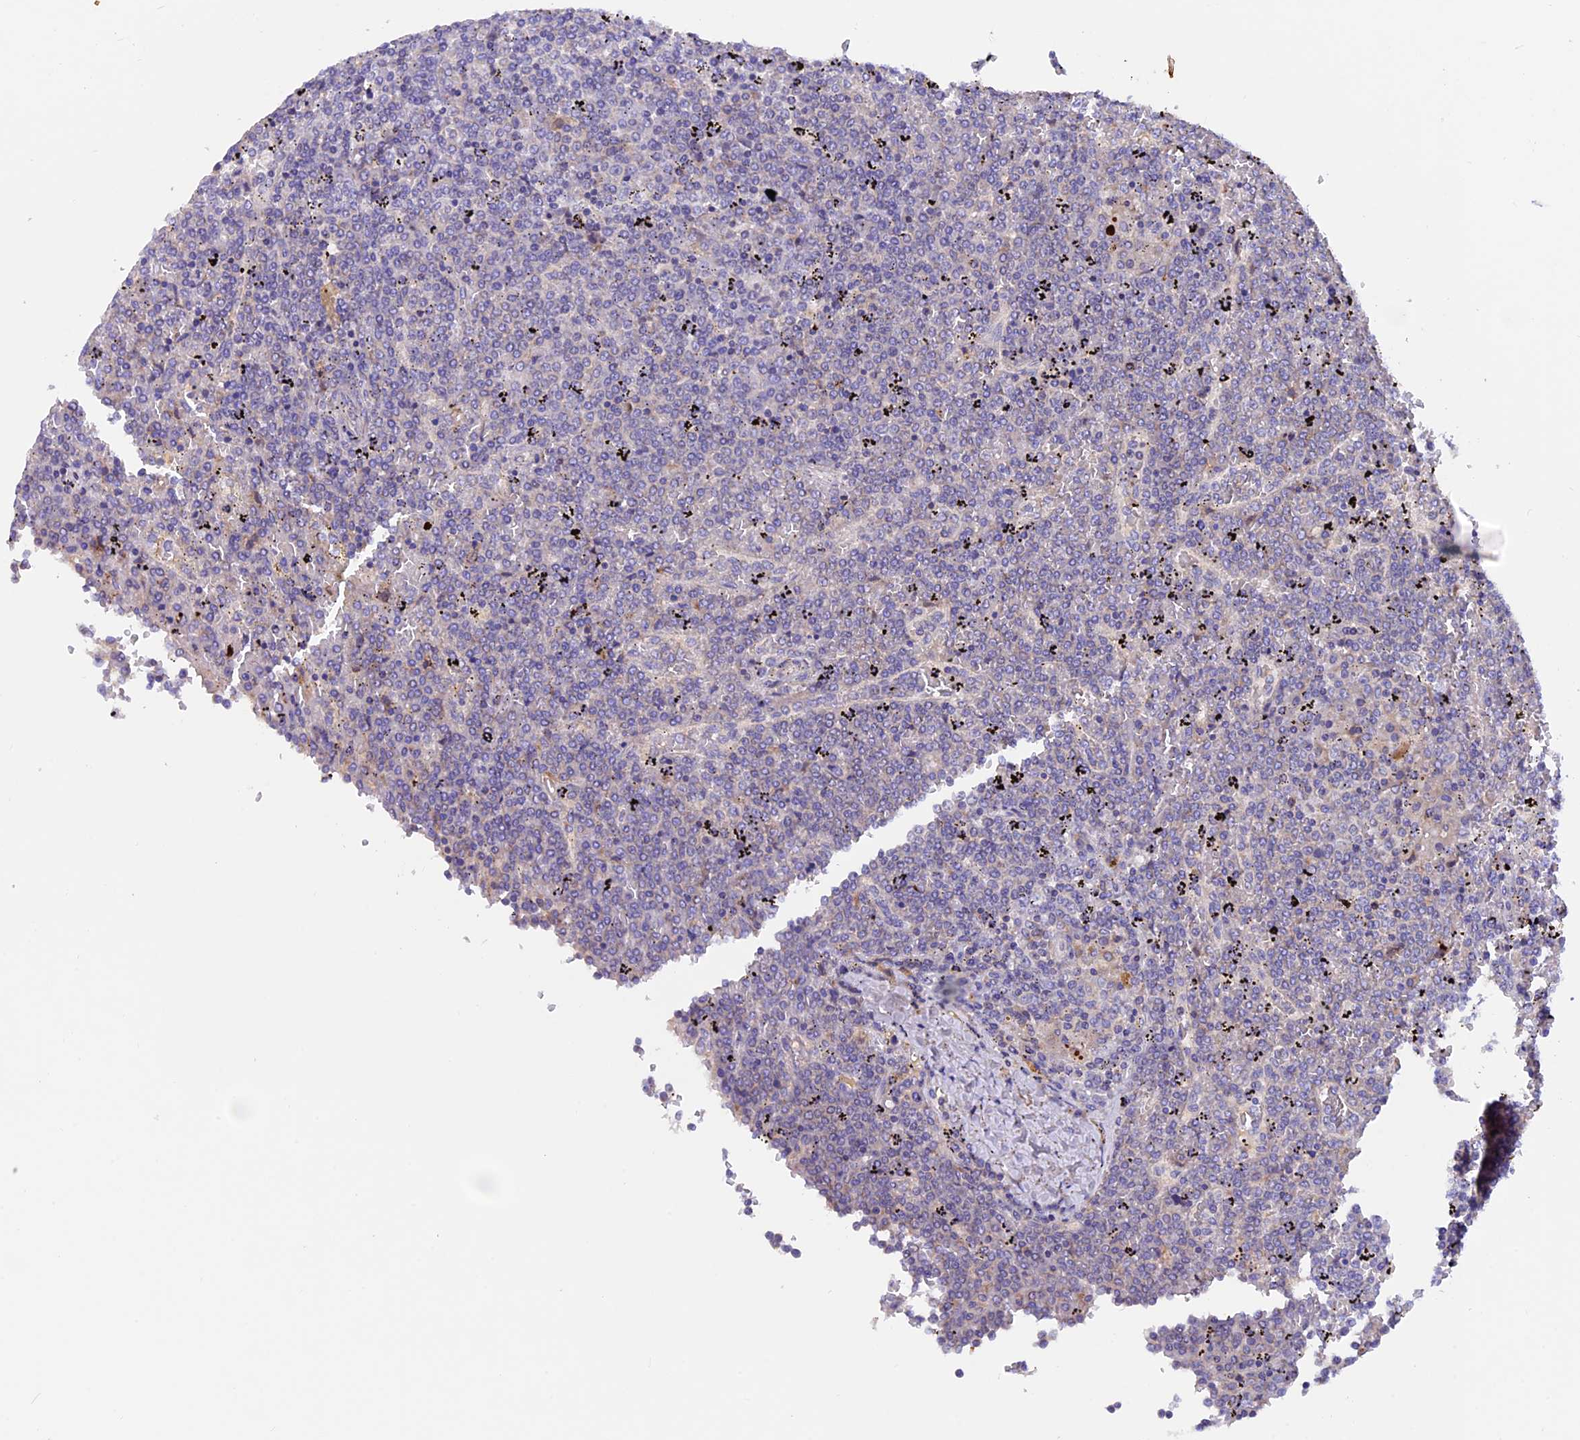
{"staining": {"intensity": "negative", "quantity": "none", "location": "none"}, "tissue": "lymphoma", "cell_type": "Tumor cells", "image_type": "cancer", "snomed": [{"axis": "morphology", "description": "Malignant lymphoma, non-Hodgkin's type, Low grade"}, {"axis": "topography", "description": "Spleen"}], "caption": "IHC image of human lymphoma stained for a protein (brown), which shows no positivity in tumor cells.", "gene": "PTPN9", "patient": {"sex": "female", "age": 19}}